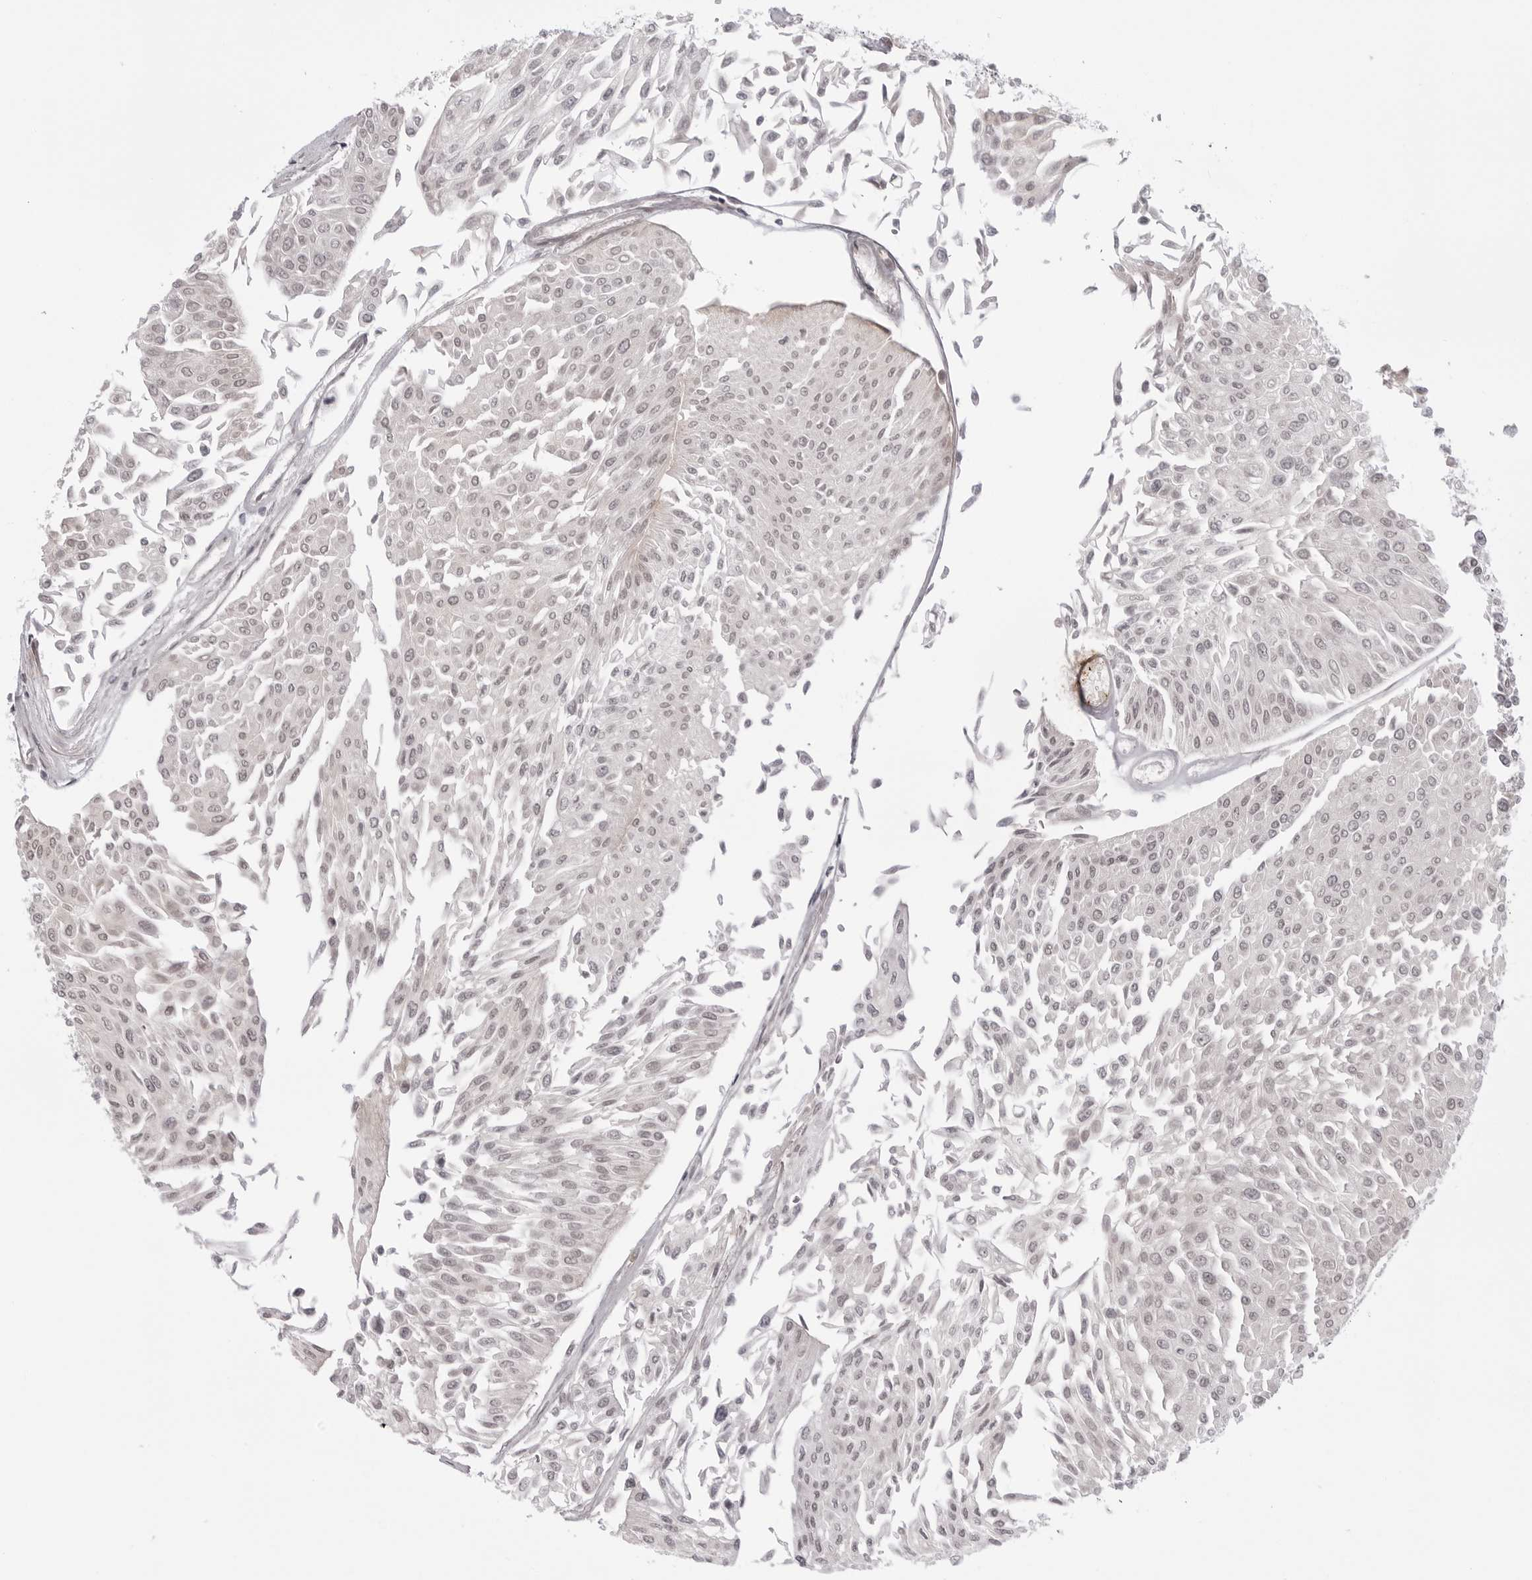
{"staining": {"intensity": "weak", "quantity": "25%-75%", "location": "nuclear"}, "tissue": "urothelial cancer", "cell_type": "Tumor cells", "image_type": "cancer", "snomed": [{"axis": "morphology", "description": "Urothelial carcinoma, Low grade"}, {"axis": "topography", "description": "Urinary bladder"}], "caption": "This is a histology image of immunohistochemistry (IHC) staining of low-grade urothelial carcinoma, which shows weak expression in the nuclear of tumor cells.", "gene": "PHF3", "patient": {"sex": "male", "age": 67}}